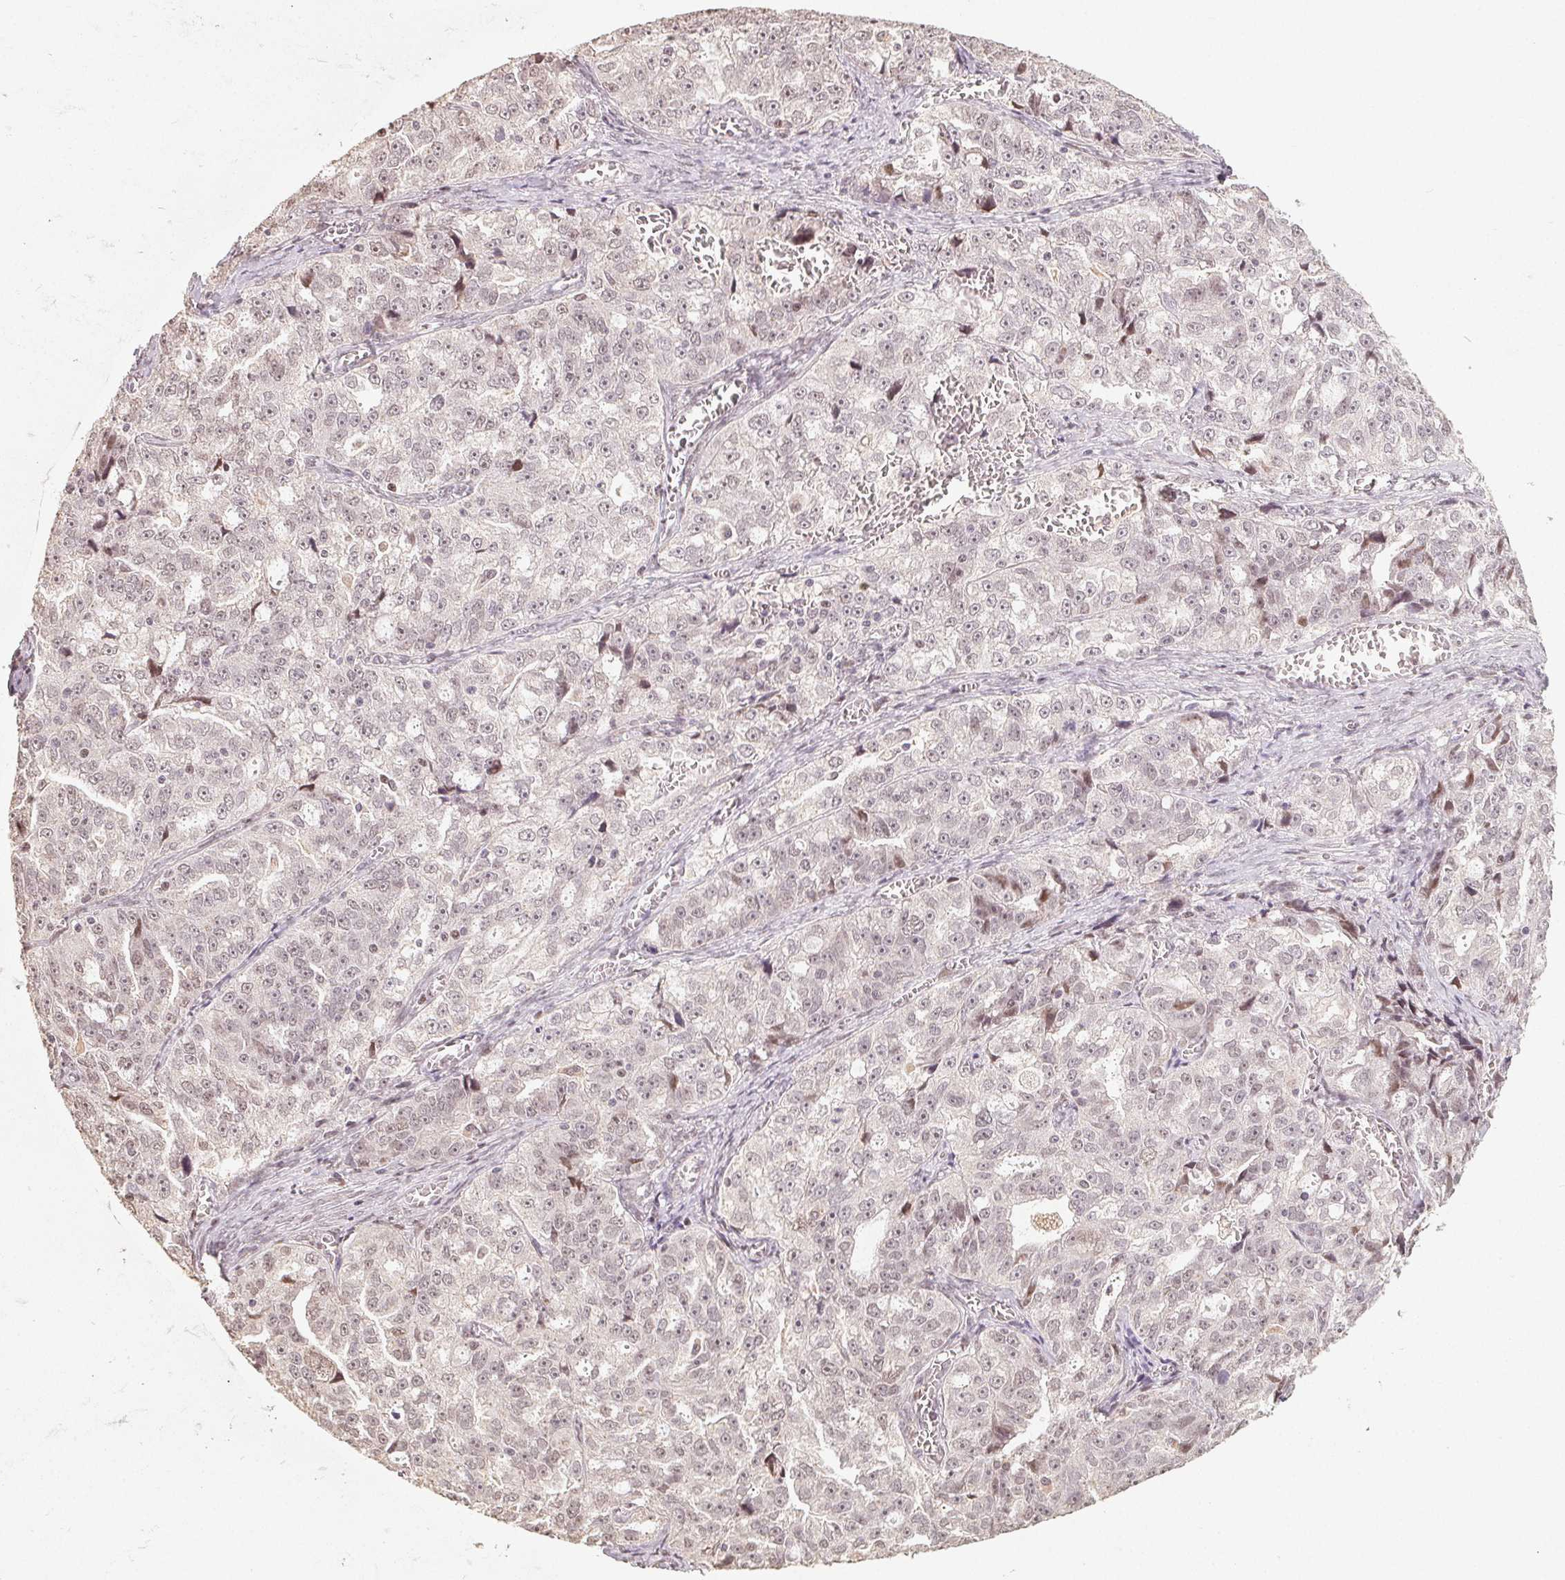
{"staining": {"intensity": "negative", "quantity": "none", "location": "none"}, "tissue": "ovarian cancer", "cell_type": "Tumor cells", "image_type": "cancer", "snomed": [{"axis": "morphology", "description": "Cystadenocarcinoma, serous, NOS"}, {"axis": "topography", "description": "Ovary"}], "caption": "Immunohistochemistry (IHC) micrograph of serous cystadenocarcinoma (ovarian) stained for a protein (brown), which shows no staining in tumor cells.", "gene": "CCDC138", "patient": {"sex": "female", "age": 51}}